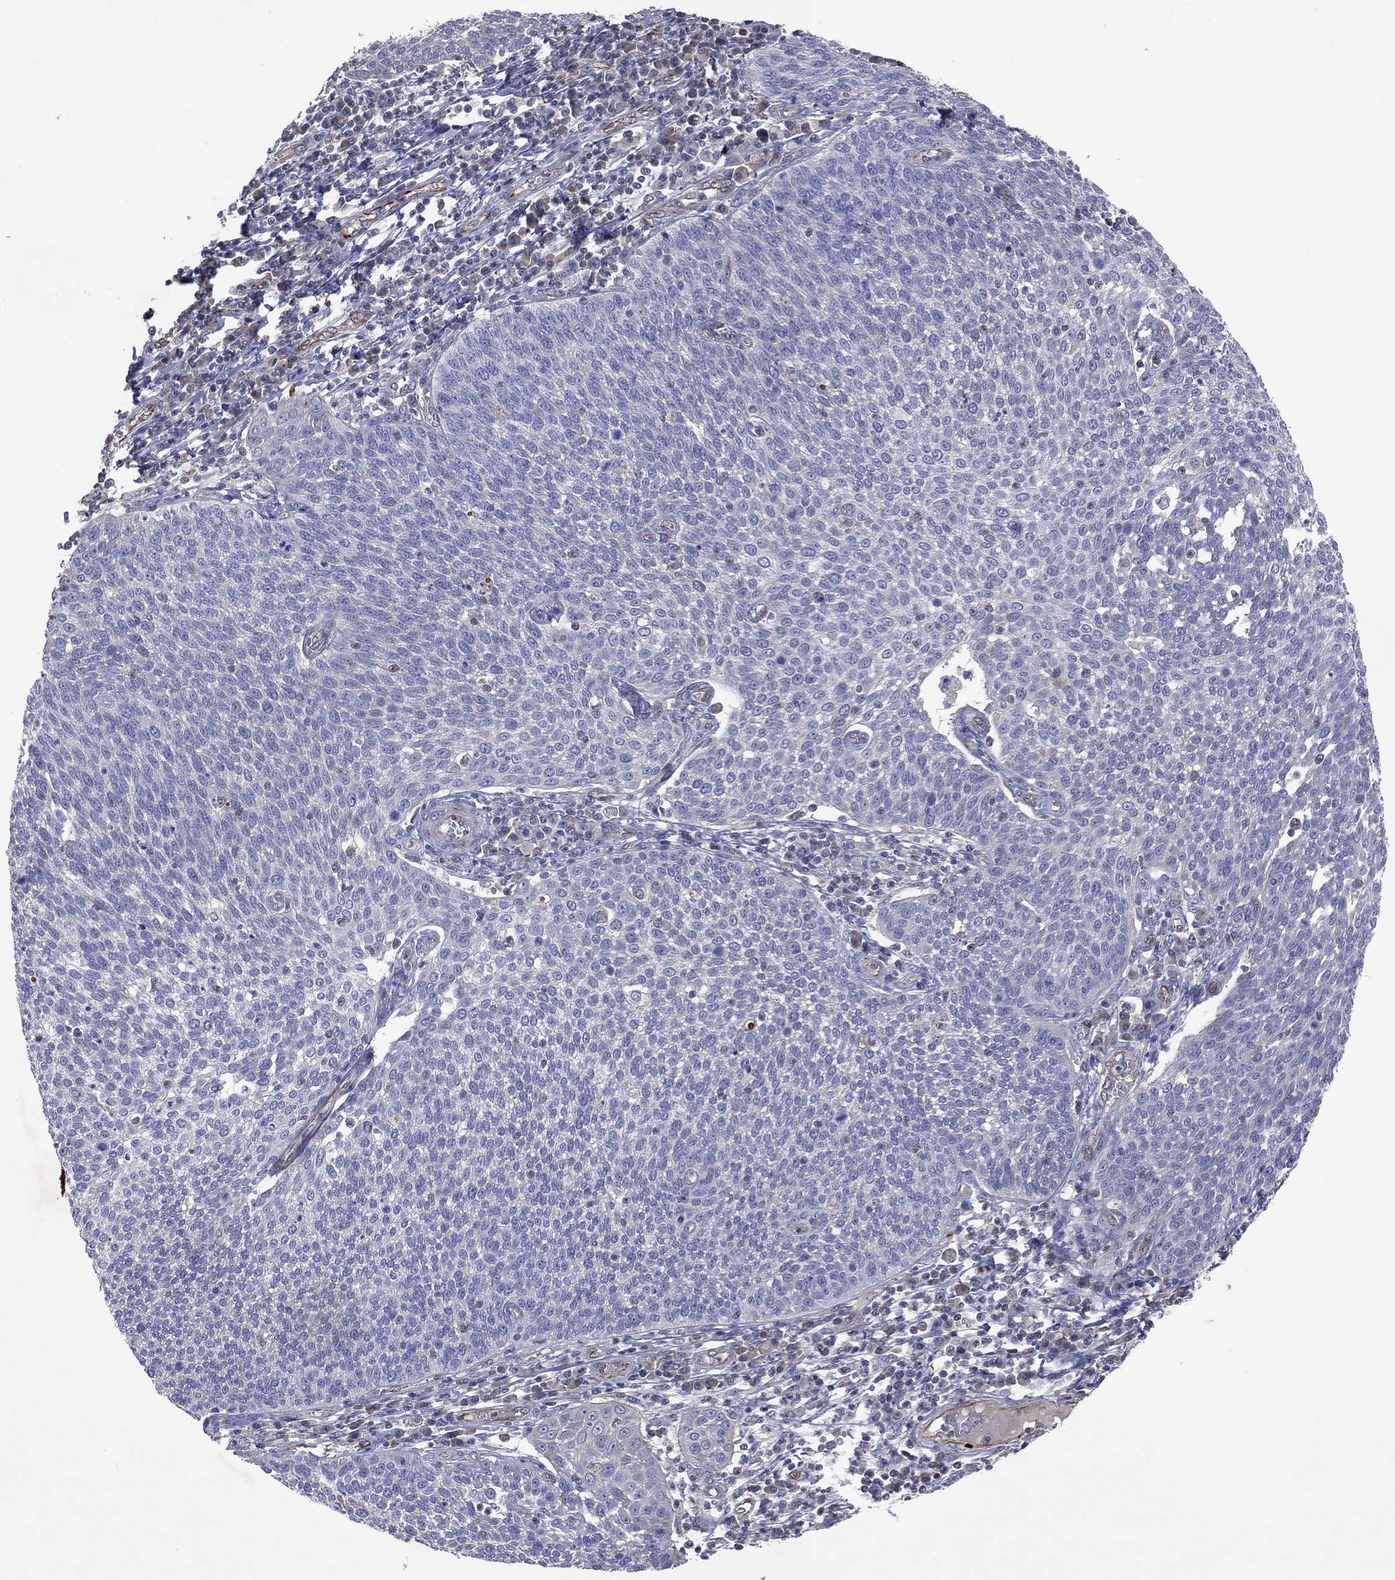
{"staining": {"intensity": "negative", "quantity": "none", "location": "none"}, "tissue": "cervical cancer", "cell_type": "Tumor cells", "image_type": "cancer", "snomed": [{"axis": "morphology", "description": "Squamous cell carcinoma, NOS"}, {"axis": "topography", "description": "Cervix"}], "caption": "Immunohistochemistry of human squamous cell carcinoma (cervical) displays no staining in tumor cells.", "gene": "FLI1", "patient": {"sex": "female", "age": 34}}